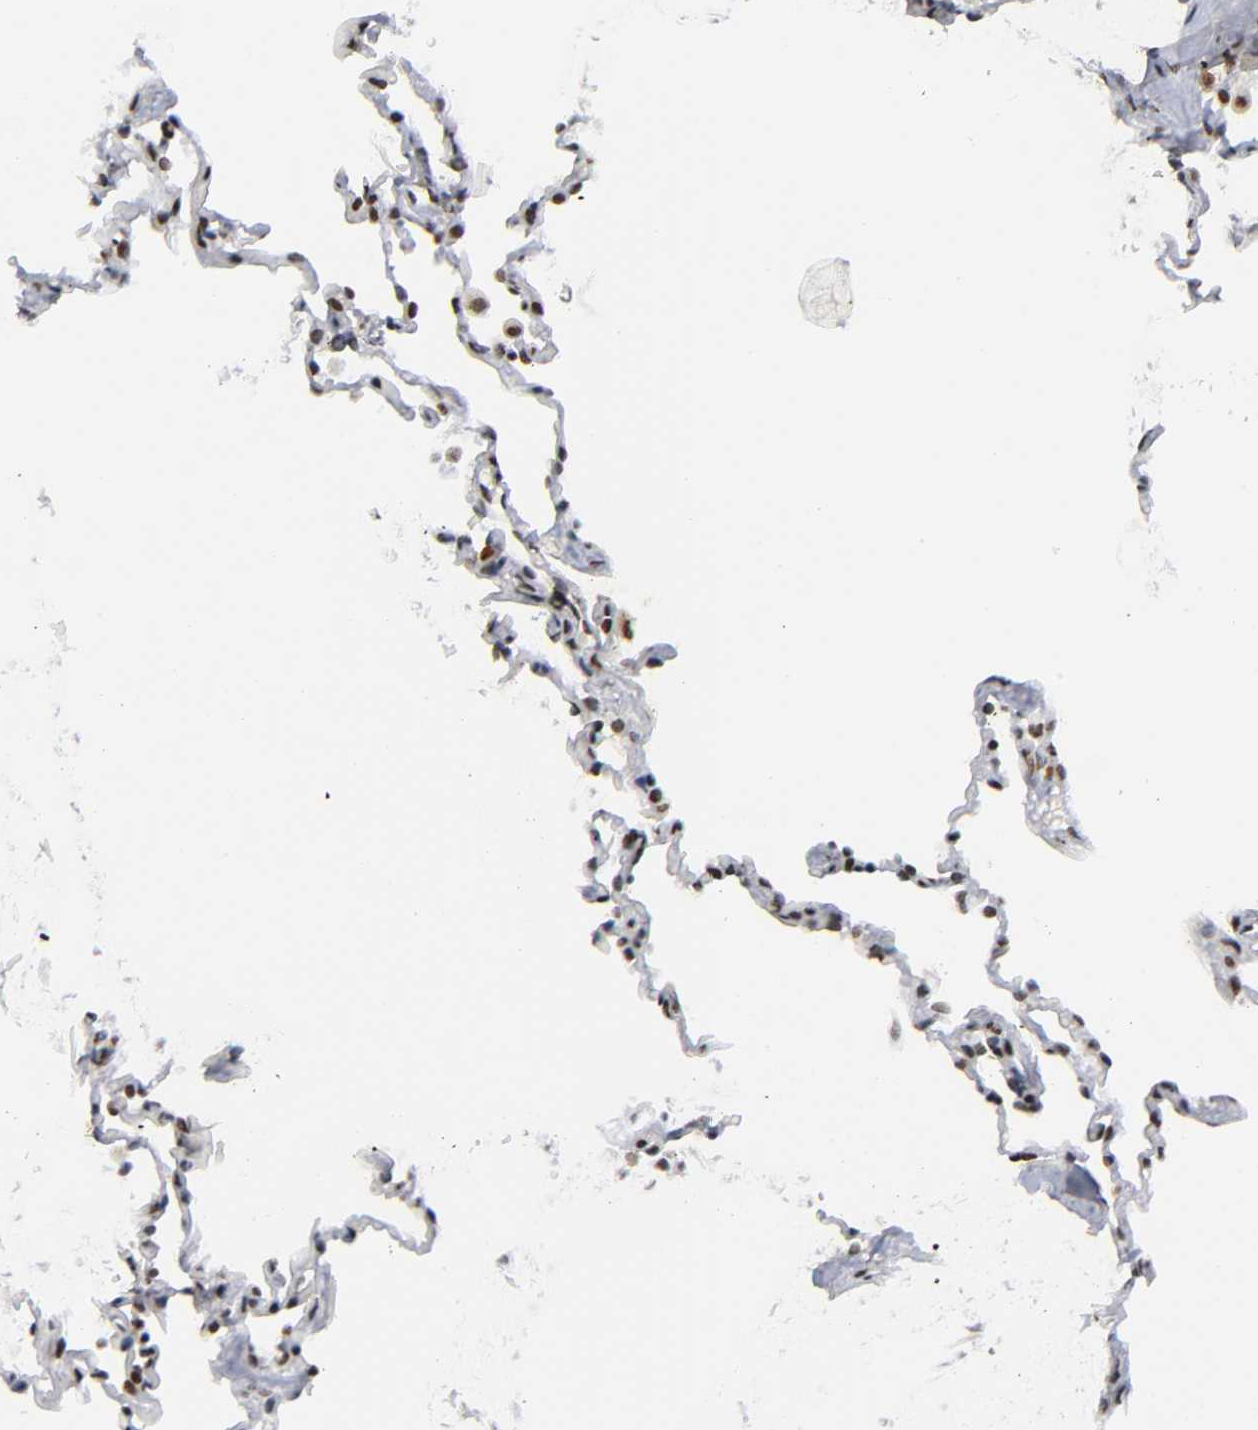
{"staining": {"intensity": "strong", "quantity": ">75%", "location": "nuclear"}, "tissue": "lung", "cell_type": "Alveolar cells", "image_type": "normal", "snomed": [{"axis": "morphology", "description": "Normal tissue, NOS"}, {"axis": "morphology", "description": "Soft tissue tumor metastatic"}, {"axis": "topography", "description": "Lung"}], "caption": "Alveolar cells demonstrate high levels of strong nuclear expression in approximately >75% of cells in benign human lung.", "gene": "CREBBP", "patient": {"sex": "male", "age": 59}}